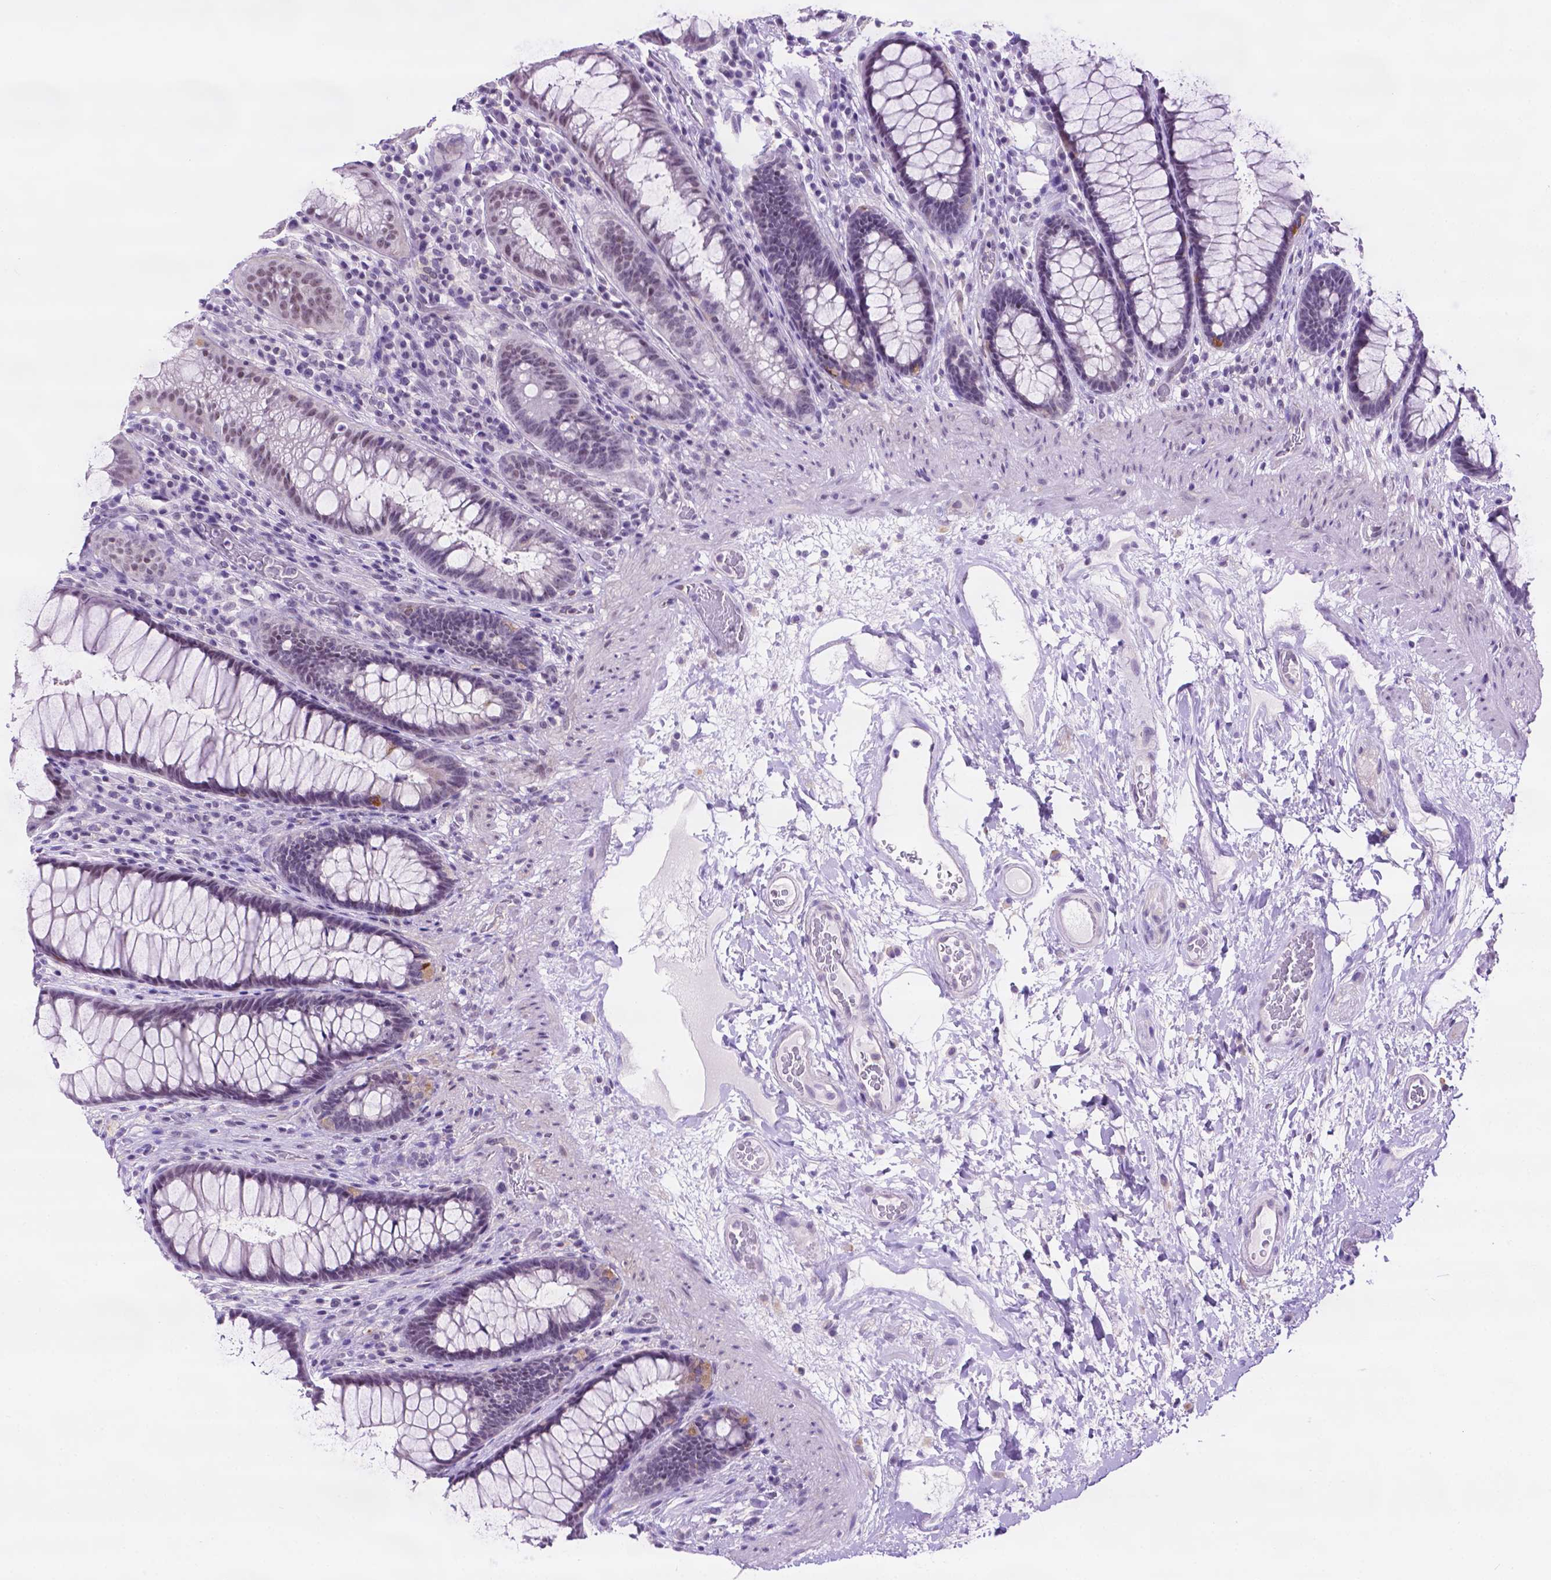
{"staining": {"intensity": "moderate", "quantity": "<25%", "location": "cytoplasmic/membranous"}, "tissue": "rectum", "cell_type": "Glandular cells", "image_type": "normal", "snomed": [{"axis": "morphology", "description": "Normal tissue, NOS"}, {"axis": "topography", "description": "Rectum"}], "caption": "This image exhibits immunohistochemistry staining of normal rectum, with low moderate cytoplasmic/membranous positivity in approximately <25% of glandular cells.", "gene": "TACSTD2", "patient": {"sex": "male", "age": 72}}